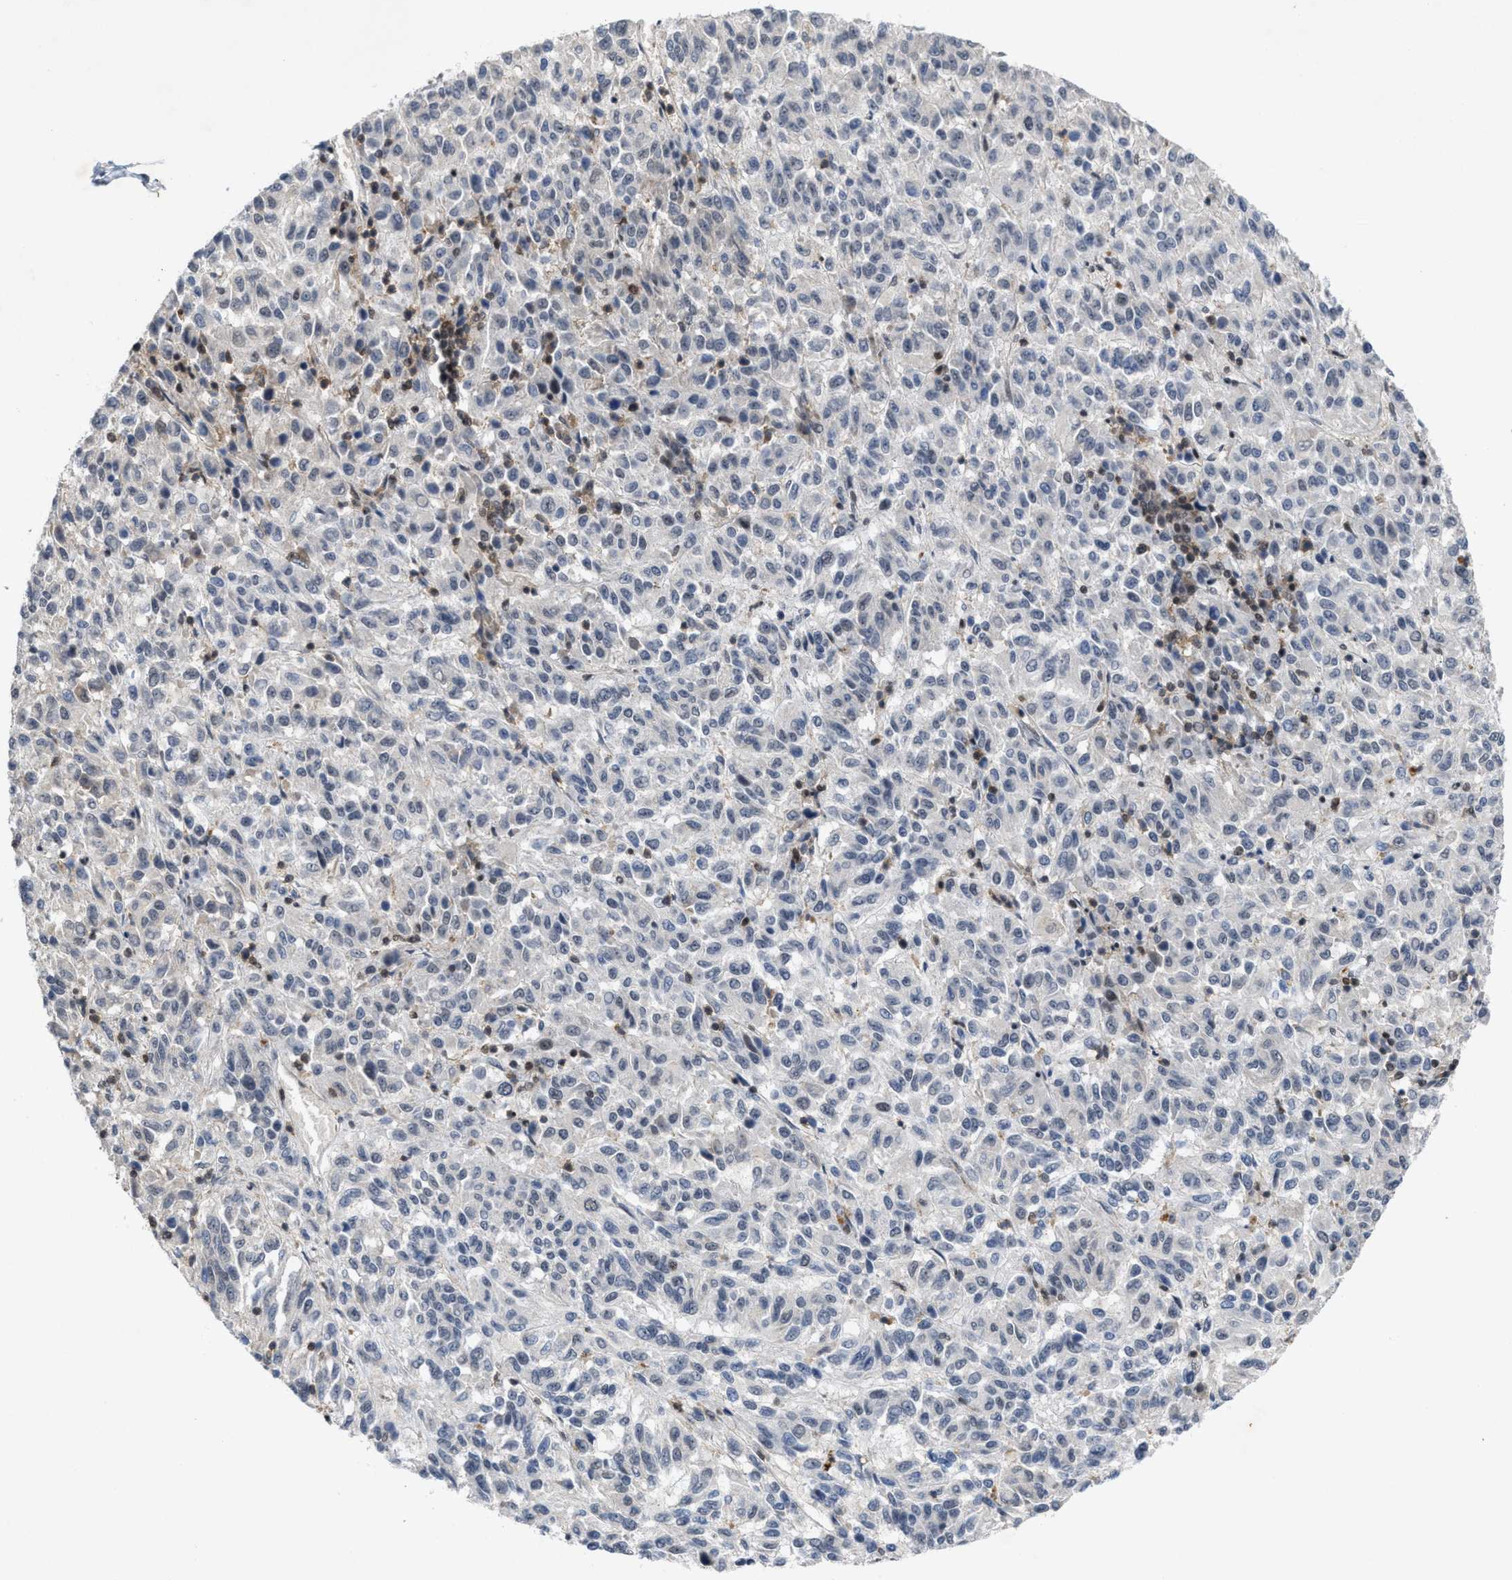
{"staining": {"intensity": "negative", "quantity": "none", "location": "none"}, "tissue": "melanoma", "cell_type": "Tumor cells", "image_type": "cancer", "snomed": [{"axis": "morphology", "description": "Malignant melanoma, Metastatic site"}, {"axis": "topography", "description": "Lung"}], "caption": "Image shows no protein staining in tumor cells of melanoma tissue. The staining is performed using DAB (3,3'-diaminobenzidine) brown chromogen with nuclei counter-stained in using hematoxylin.", "gene": "FGD3", "patient": {"sex": "male", "age": 64}}